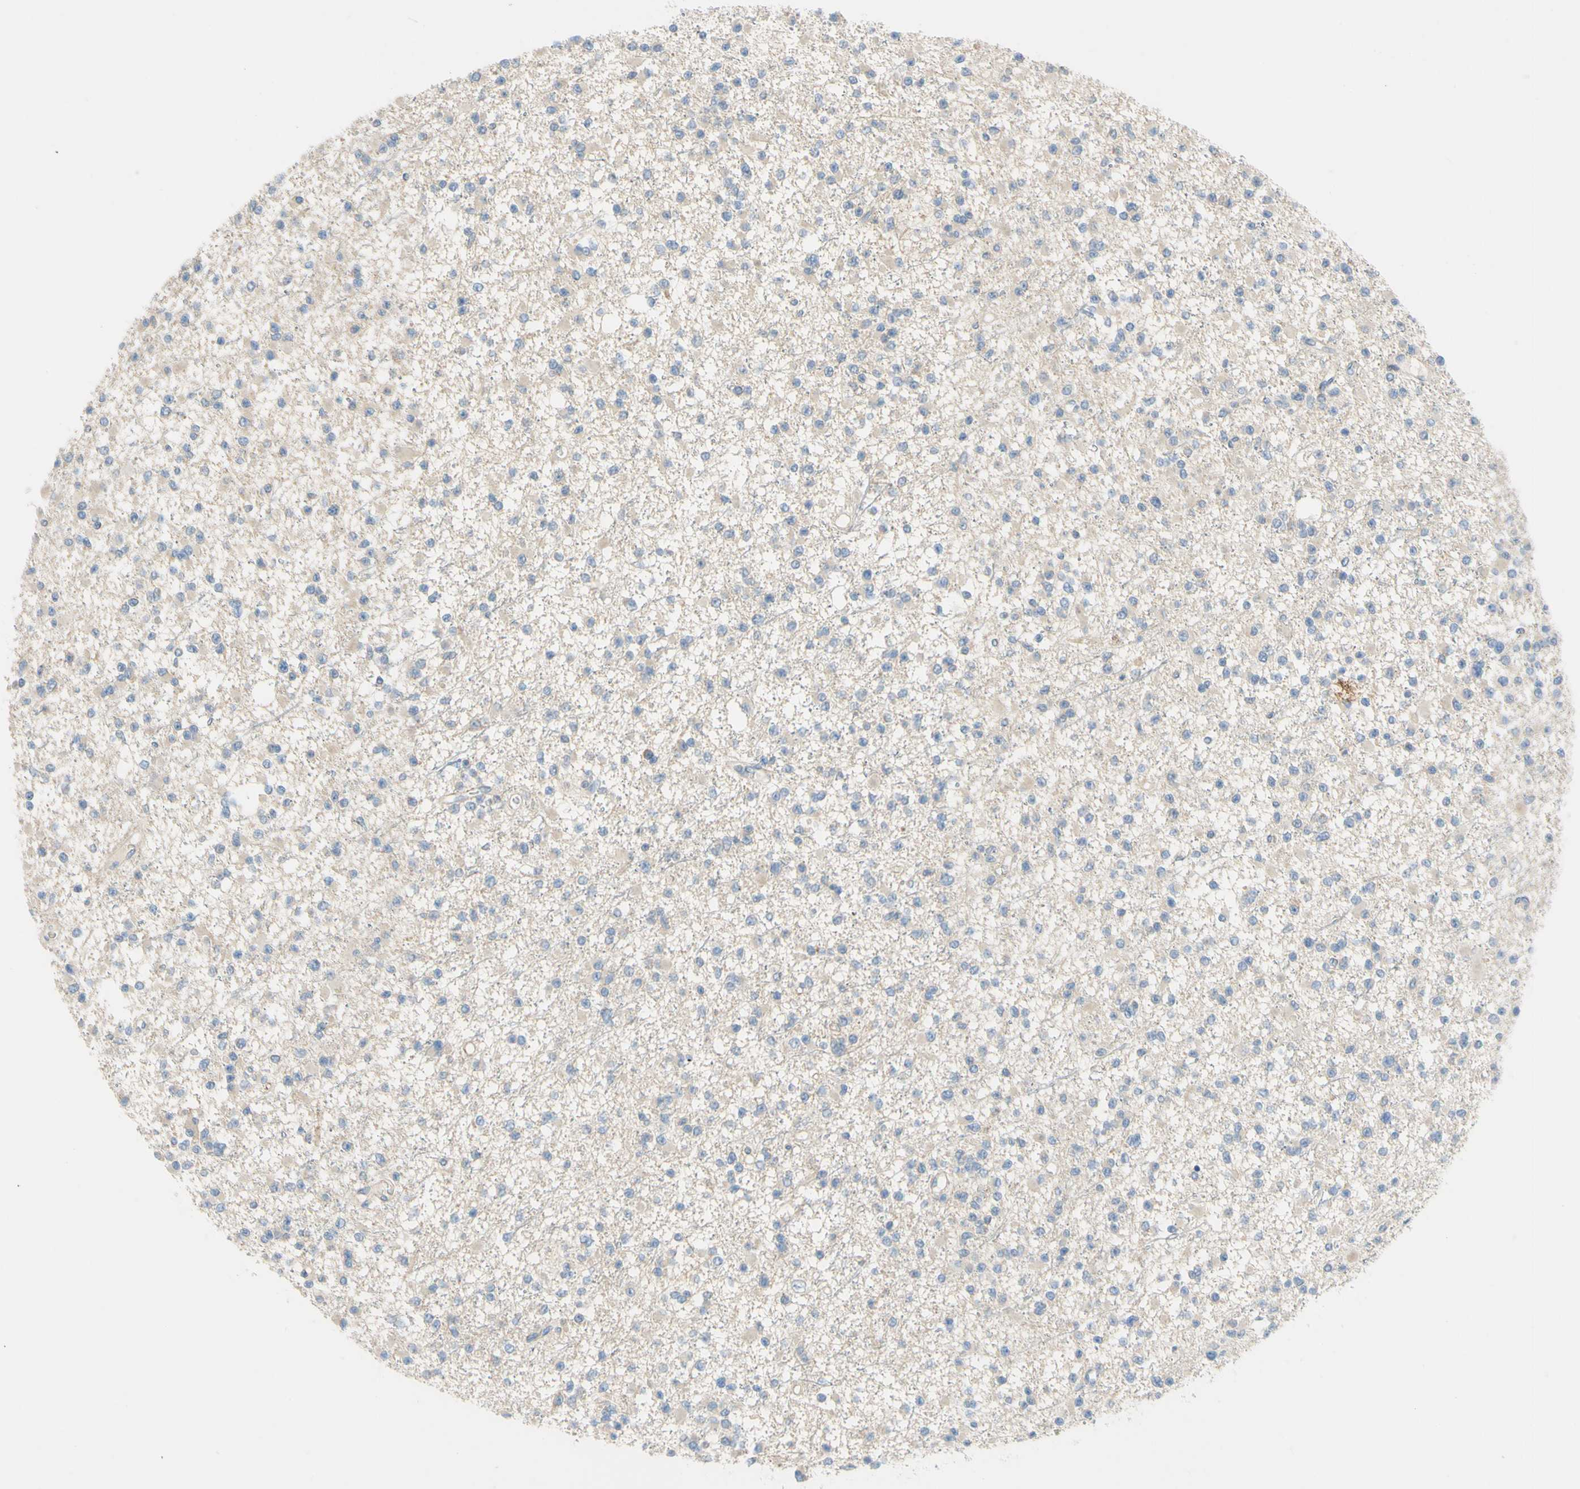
{"staining": {"intensity": "weak", "quantity": ">75%", "location": "cytoplasmic/membranous"}, "tissue": "glioma", "cell_type": "Tumor cells", "image_type": "cancer", "snomed": [{"axis": "morphology", "description": "Glioma, malignant, Low grade"}, {"axis": "topography", "description": "Brain"}], "caption": "DAB immunohistochemical staining of glioma demonstrates weak cytoplasmic/membranous protein positivity in about >75% of tumor cells. Ihc stains the protein in brown and the nuclei are stained blue.", "gene": "CCNB2", "patient": {"sex": "female", "age": 22}}